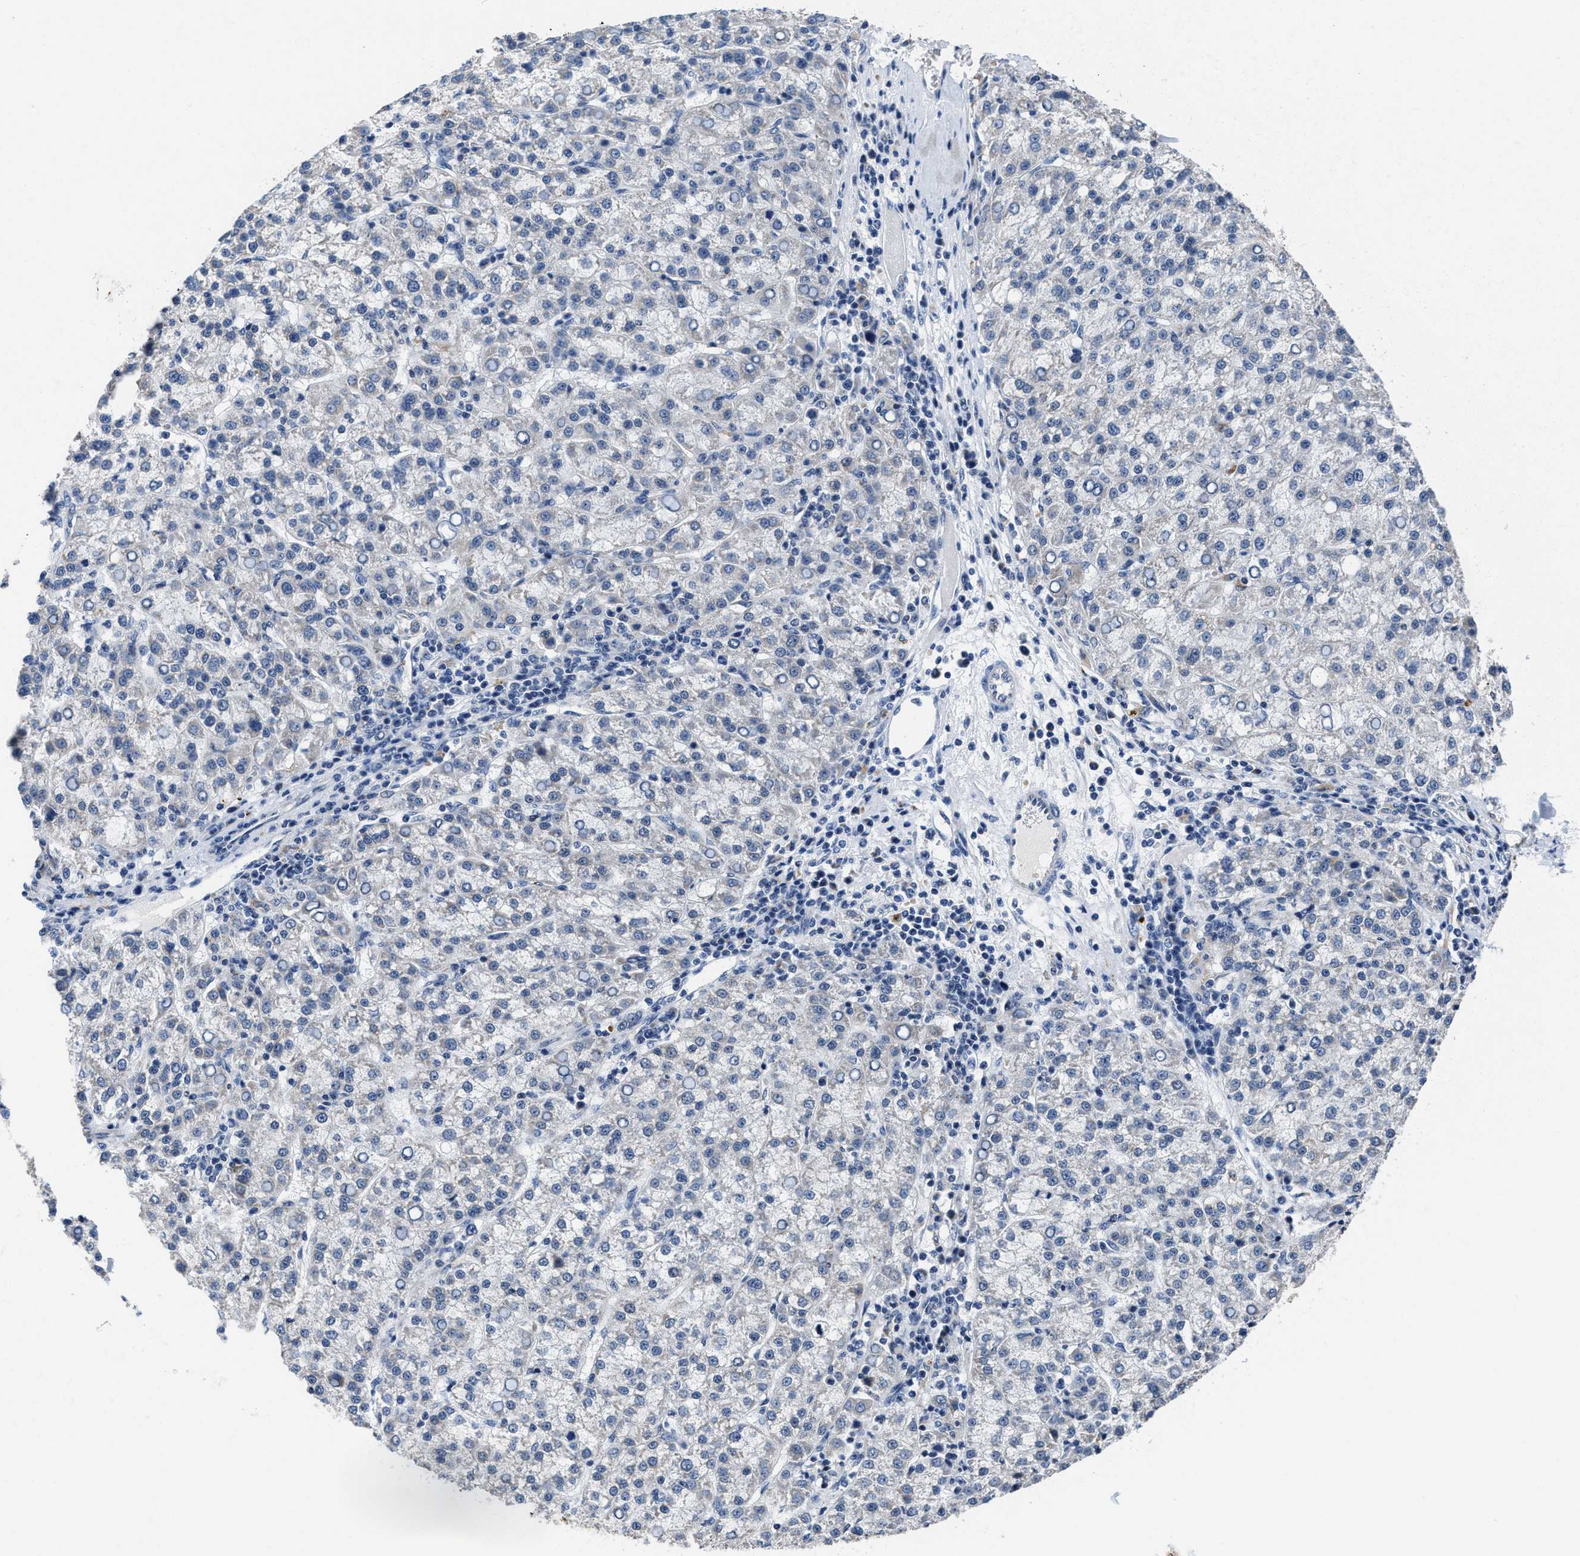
{"staining": {"intensity": "negative", "quantity": "none", "location": "none"}, "tissue": "liver cancer", "cell_type": "Tumor cells", "image_type": "cancer", "snomed": [{"axis": "morphology", "description": "Carcinoma, Hepatocellular, NOS"}, {"axis": "topography", "description": "Liver"}], "caption": "IHC histopathology image of neoplastic tissue: human liver cancer (hepatocellular carcinoma) stained with DAB (3,3'-diaminobenzidine) shows no significant protein positivity in tumor cells.", "gene": "GHITM", "patient": {"sex": "female", "age": 58}}